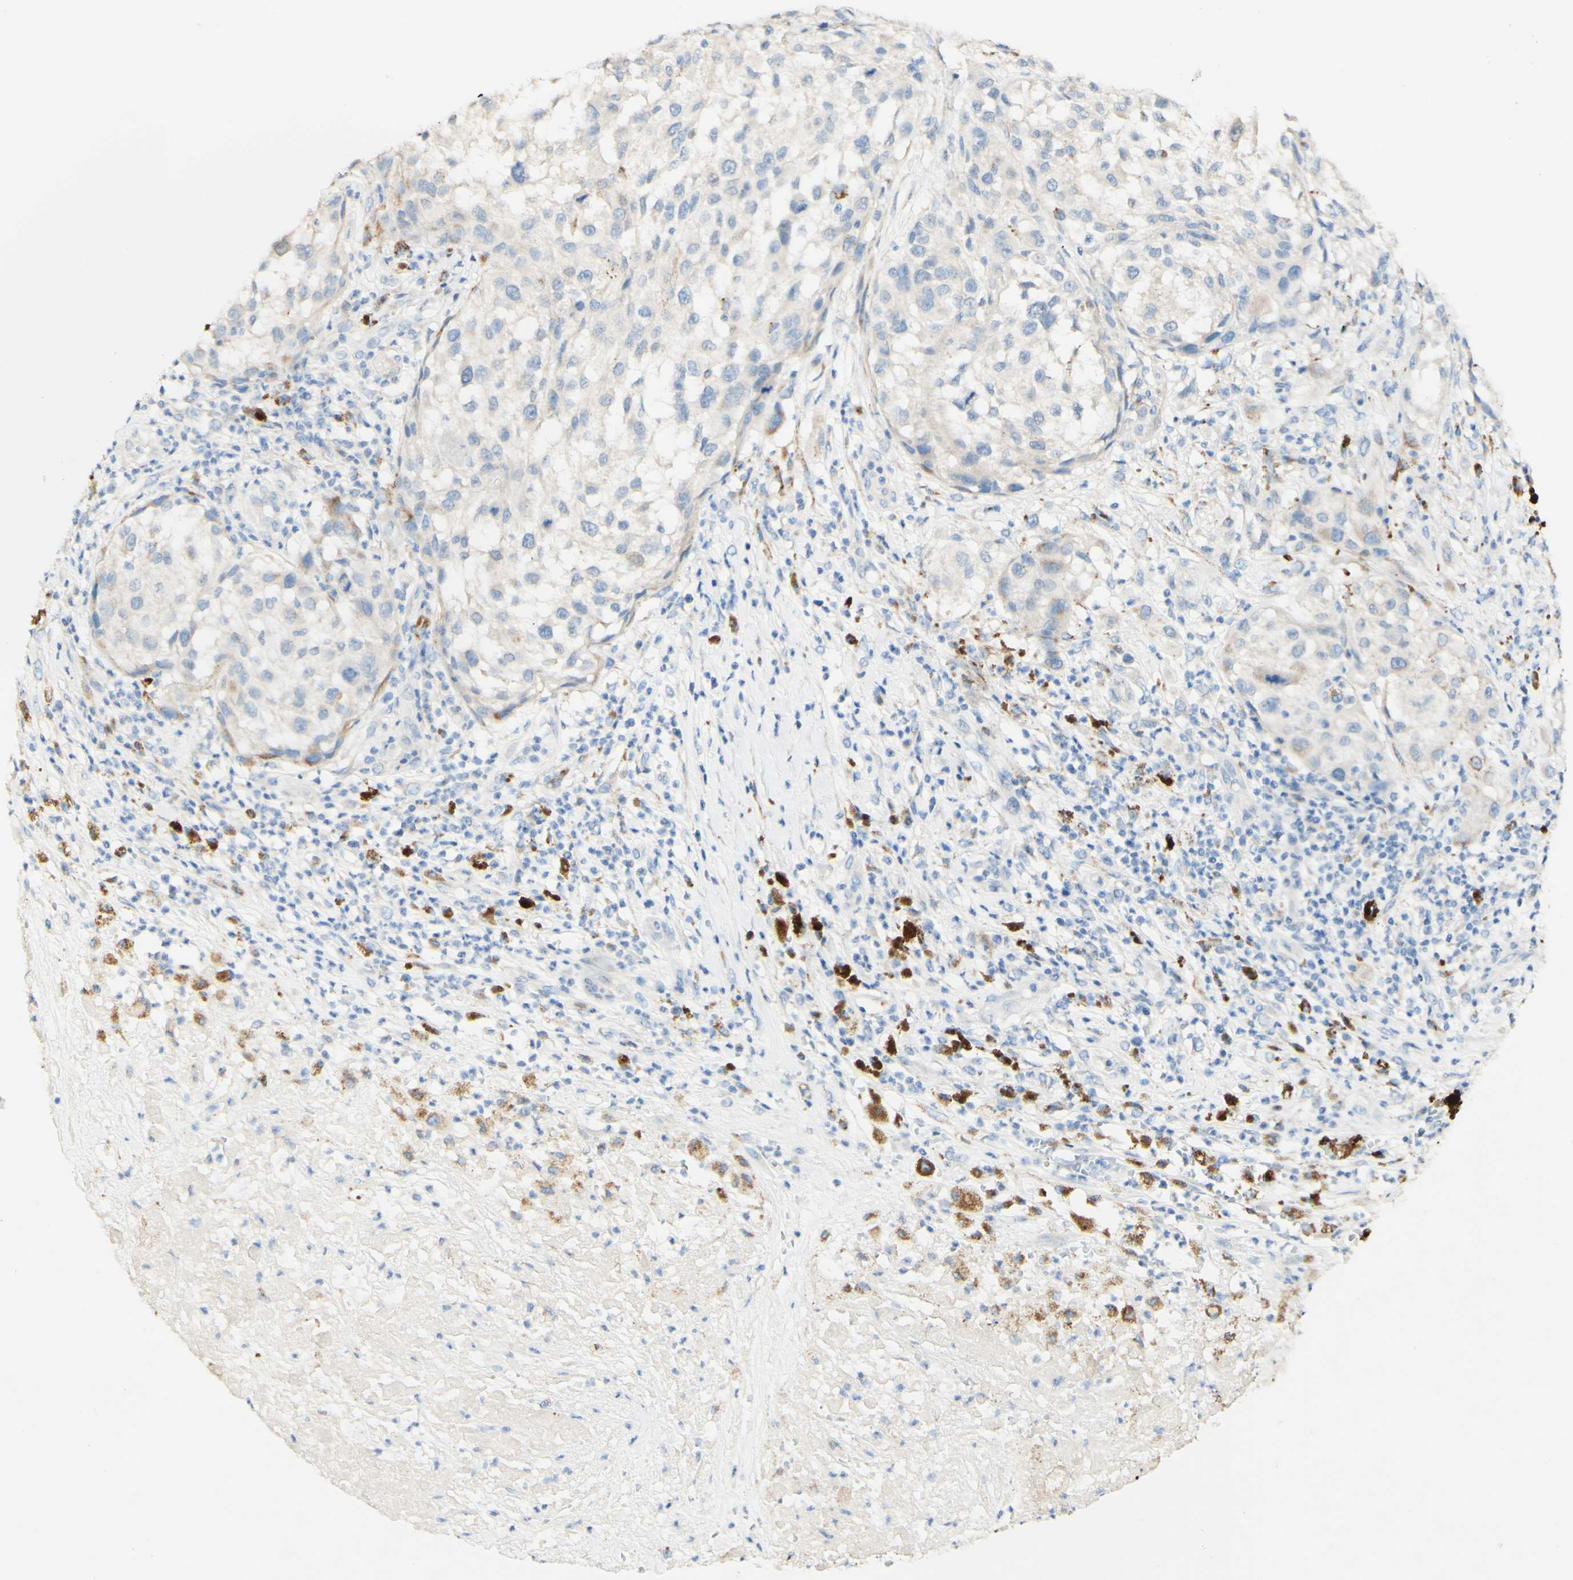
{"staining": {"intensity": "negative", "quantity": "none", "location": "none"}, "tissue": "melanoma", "cell_type": "Tumor cells", "image_type": "cancer", "snomed": [{"axis": "morphology", "description": "Necrosis, NOS"}, {"axis": "morphology", "description": "Malignant melanoma, NOS"}, {"axis": "topography", "description": "Skin"}], "caption": "IHC of human melanoma reveals no positivity in tumor cells.", "gene": "FGF4", "patient": {"sex": "female", "age": 87}}